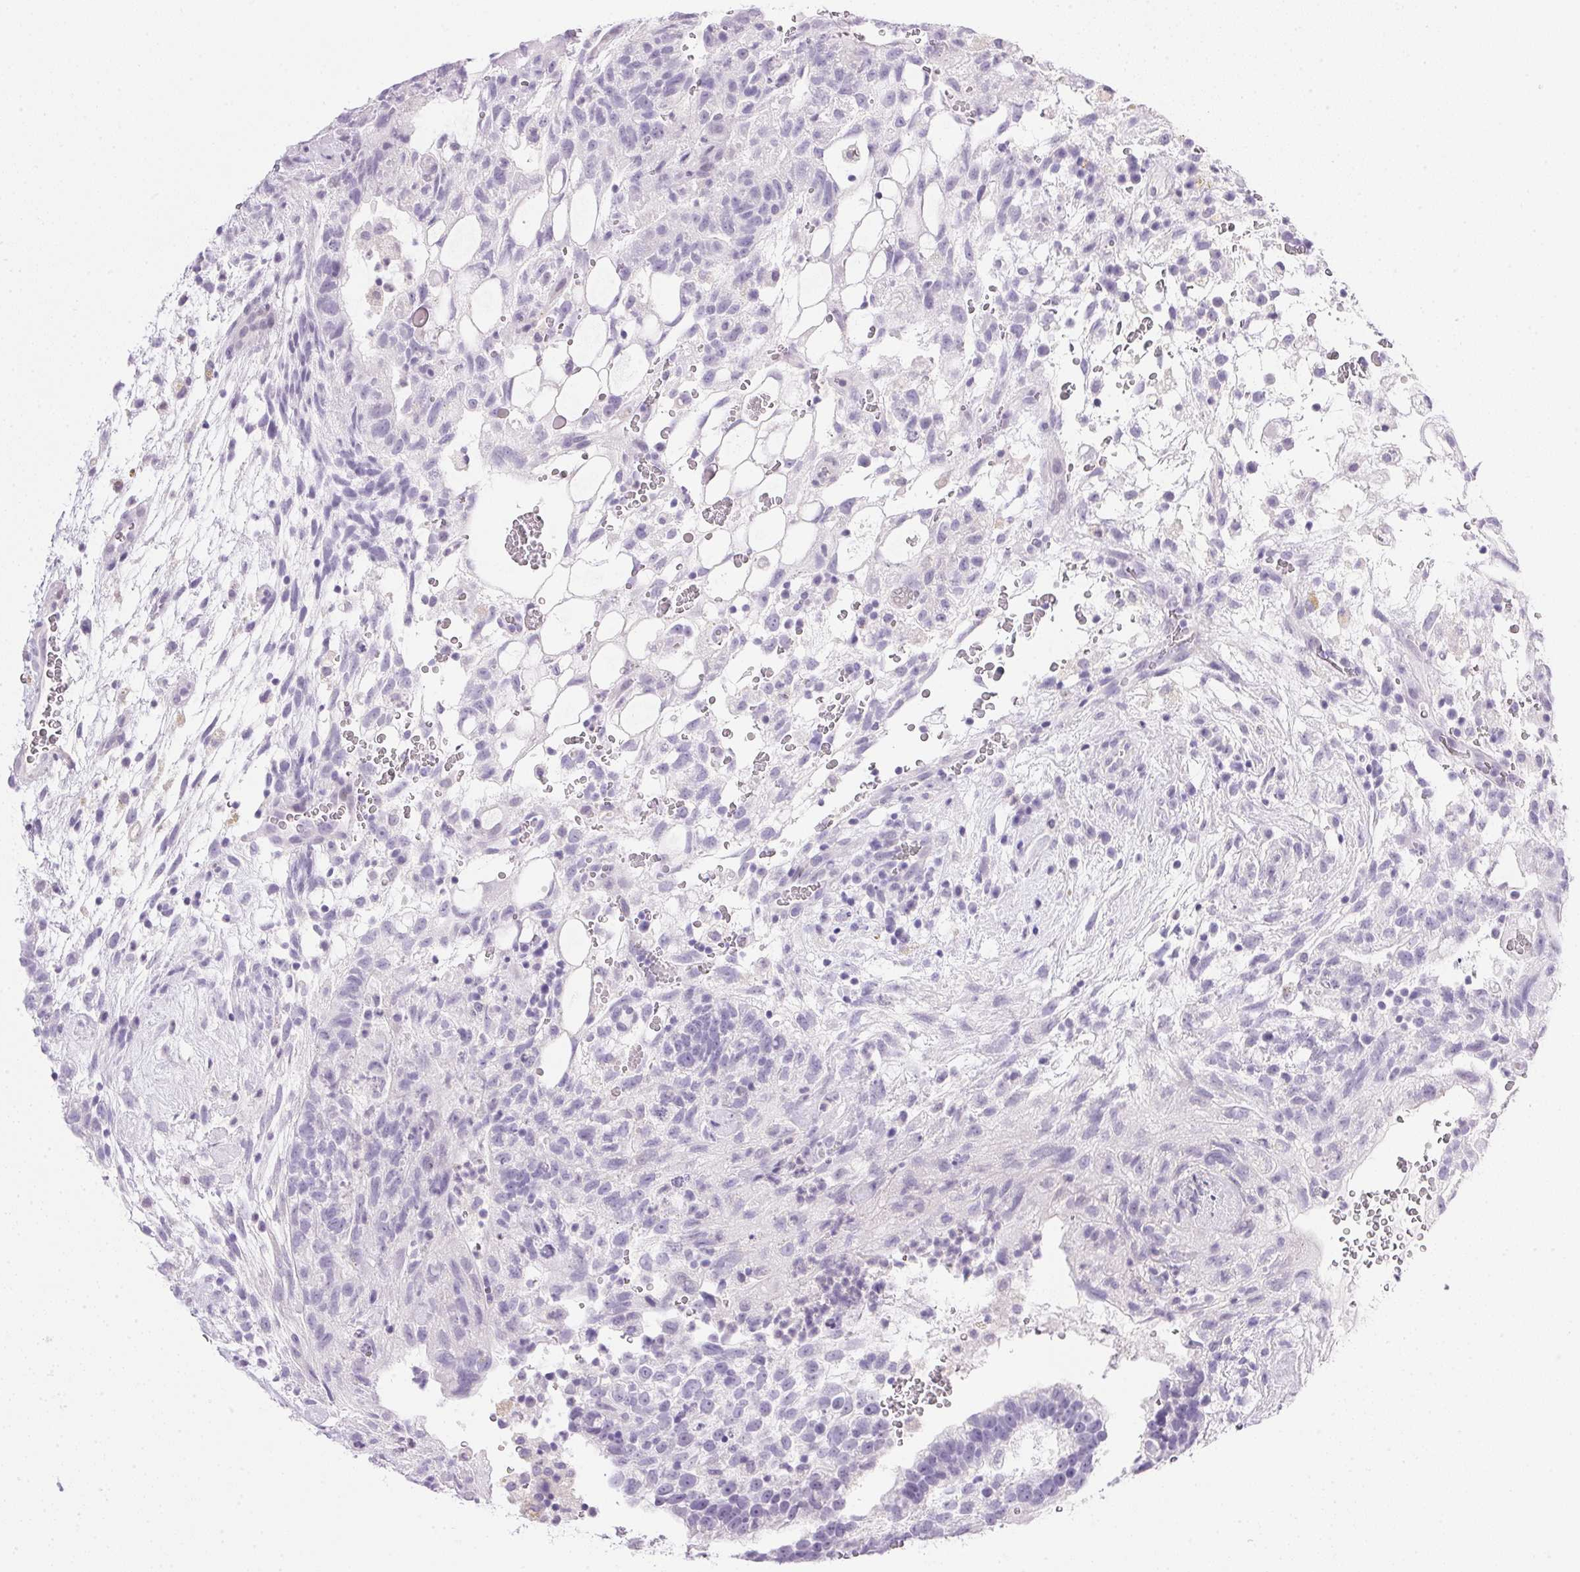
{"staining": {"intensity": "negative", "quantity": "none", "location": "none"}, "tissue": "testis cancer", "cell_type": "Tumor cells", "image_type": "cancer", "snomed": [{"axis": "morphology", "description": "Normal tissue, NOS"}, {"axis": "morphology", "description": "Carcinoma, Embryonal, NOS"}, {"axis": "topography", "description": "Testis"}], "caption": "Immunohistochemistry image of neoplastic tissue: embryonal carcinoma (testis) stained with DAB displays no significant protein expression in tumor cells.", "gene": "ATP6V0A4", "patient": {"sex": "male", "age": 32}}